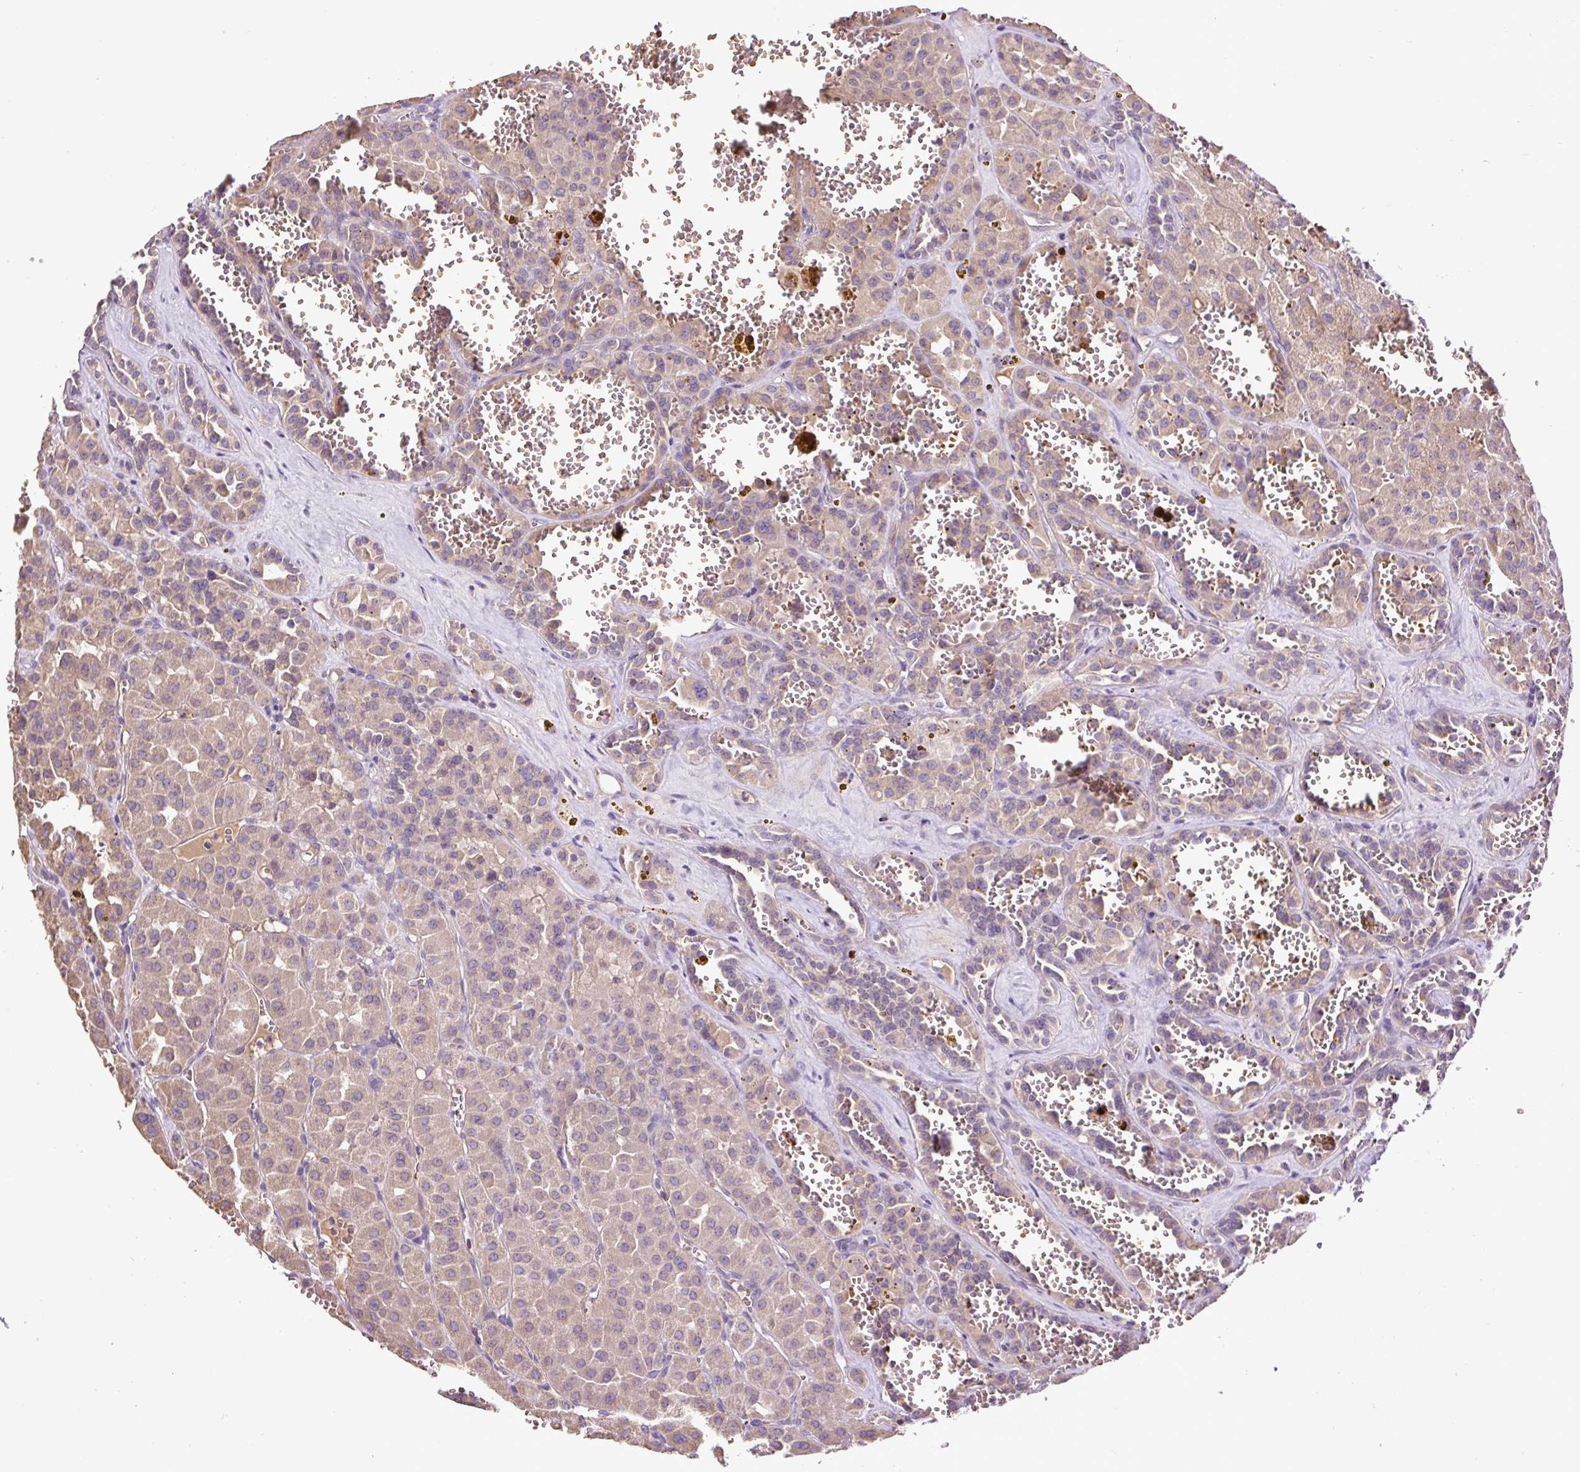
{"staining": {"intensity": "weak", "quantity": ">75%", "location": "cytoplasmic/membranous"}, "tissue": "renal cancer", "cell_type": "Tumor cells", "image_type": "cancer", "snomed": [{"axis": "morphology", "description": "Carcinoma, NOS"}, {"axis": "topography", "description": "Kidney"}], "caption": "A low amount of weak cytoplasmic/membranous expression is present in approximately >75% of tumor cells in carcinoma (renal) tissue. (brown staining indicates protein expression, while blue staining denotes nuclei).", "gene": "CXCL13", "patient": {"sex": "female", "age": 75}}